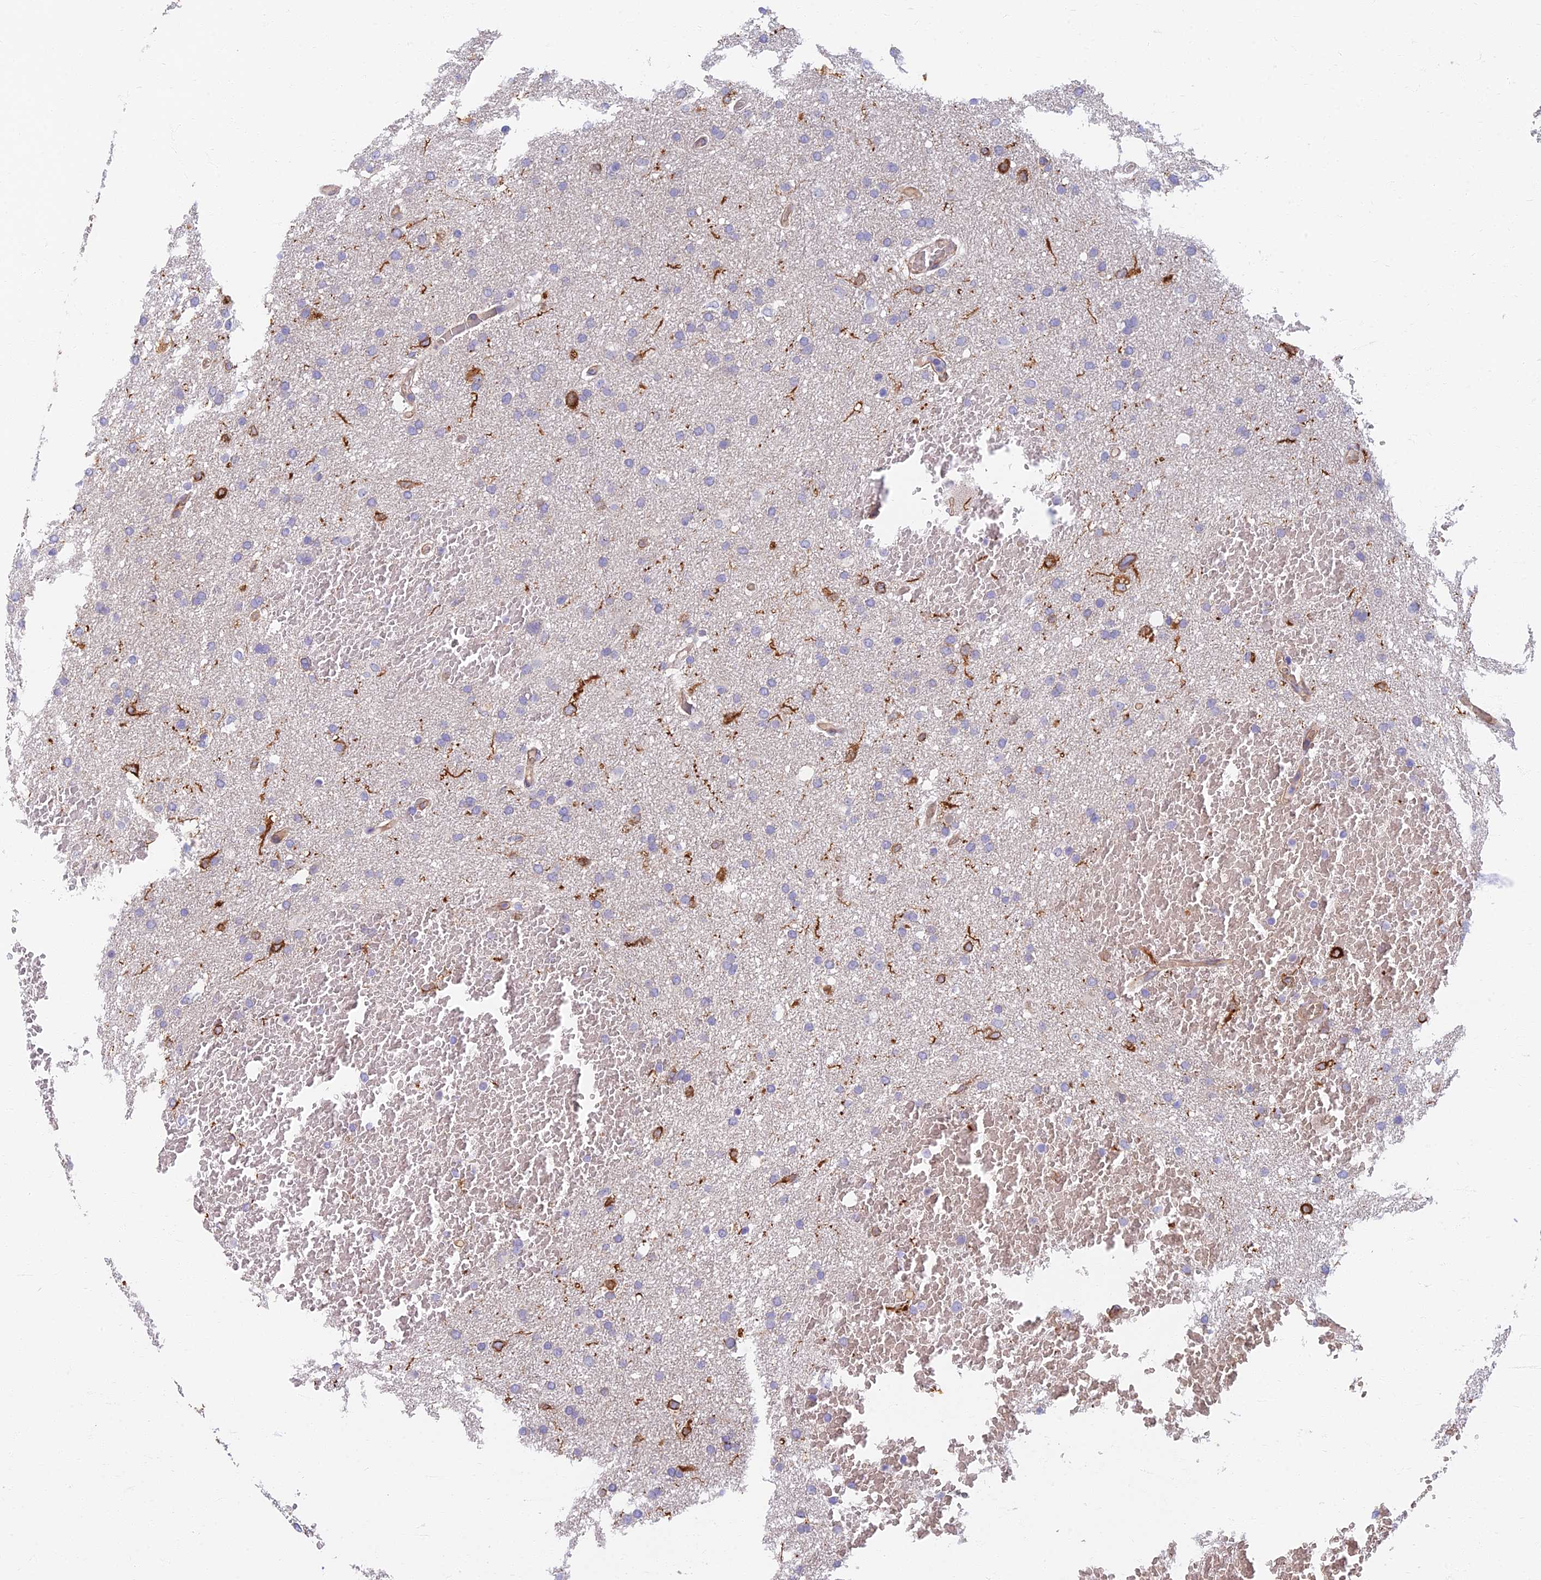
{"staining": {"intensity": "negative", "quantity": "none", "location": "none"}, "tissue": "glioma", "cell_type": "Tumor cells", "image_type": "cancer", "snomed": [{"axis": "morphology", "description": "Glioma, malignant, High grade"}, {"axis": "topography", "description": "Cerebral cortex"}], "caption": "Immunohistochemistry (IHC) of human malignant glioma (high-grade) demonstrates no staining in tumor cells. Brightfield microscopy of immunohistochemistry (IHC) stained with DAB (brown) and hematoxylin (blue), captured at high magnification.", "gene": "RHBDL2", "patient": {"sex": "female", "age": 36}}